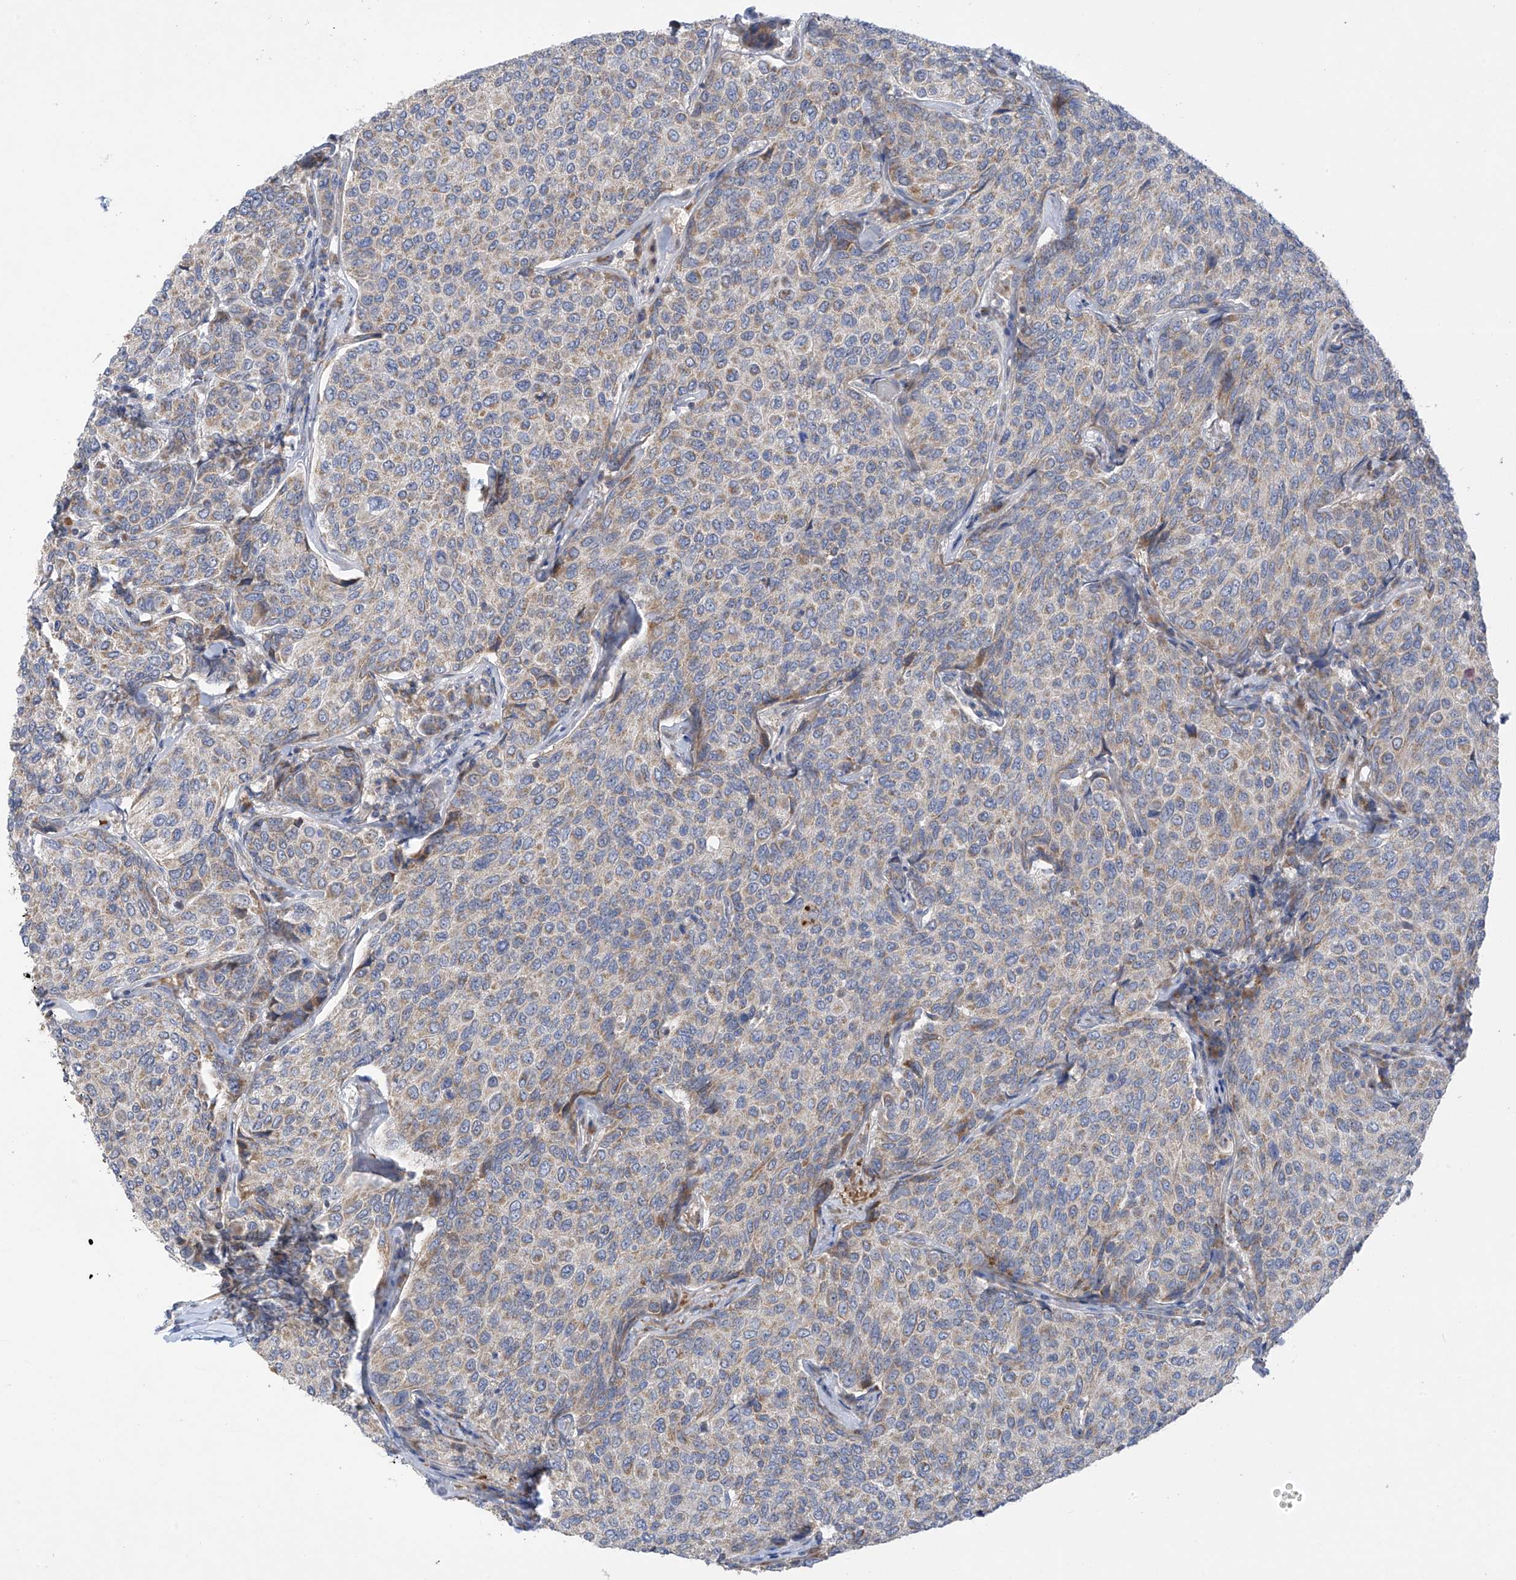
{"staining": {"intensity": "weak", "quantity": ">75%", "location": "cytoplasmic/membranous"}, "tissue": "breast cancer", "cell_type": "Tumor cells", "image_type": "cancer", "snomed": [{"axis": "morphology", "description": "Duct carcinoma"}, {"axis": "topography", "description": "Breast"}], "caption": "Breast intraductal carcinoma was stained to show a protein in brown. There is low levels of weak cytoplasmic/membranous positivity in approximately >75% of tumor cells. (DAB IHC with brightfield microscopy, high magnification).", "gene": "METTL18", "patient": {"sex": "female", "age": 55}}